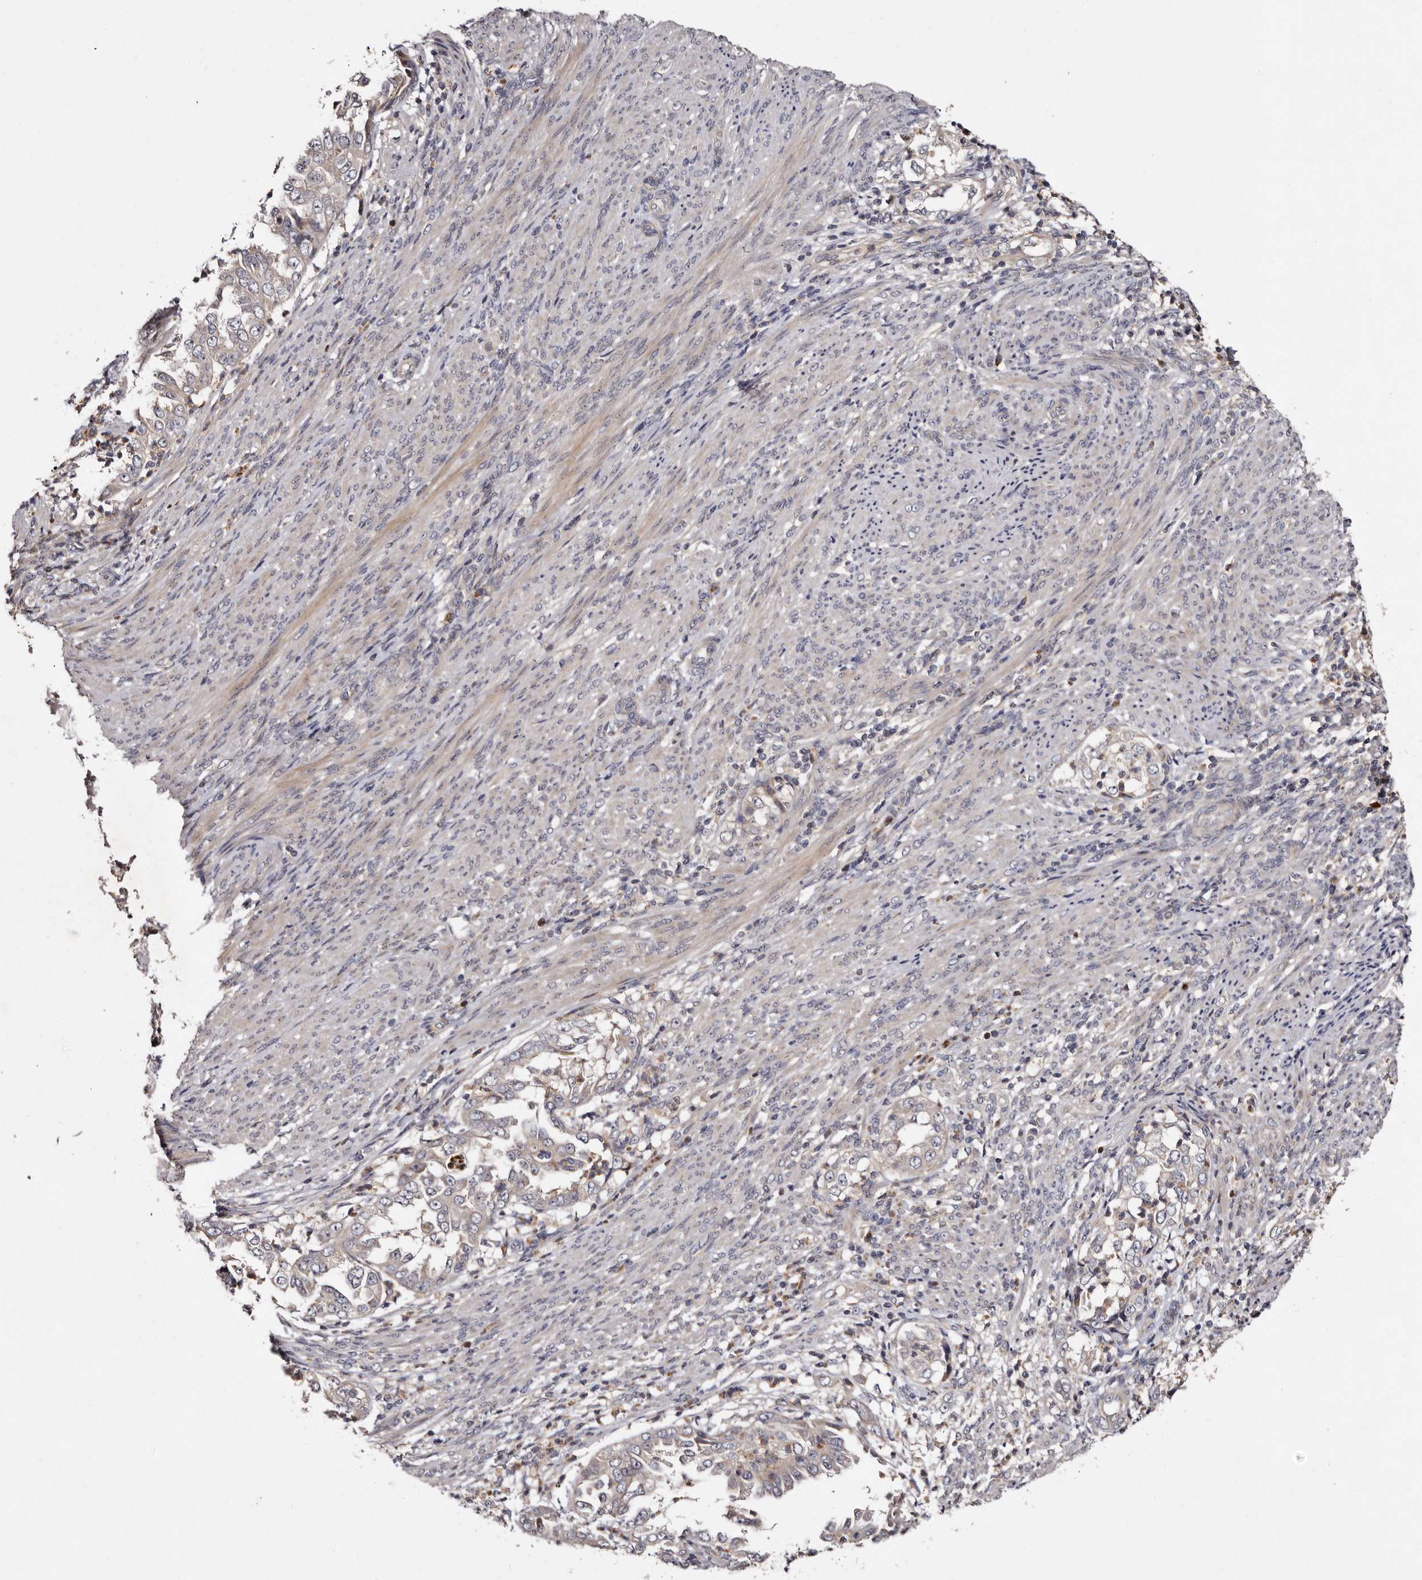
{"staining": {"intensity": "negative", "quantity": "none", "location": "none"}, "tissue": "endometrial cancer", "cell_type": "Tumor cells", "image_type": "cancer", "snomed": [{"axis": "morphology", "description": "Adenocarcinoma, NOS"}, {"axis": "topography", "description": "Endometrium"}], "caption": "DAB (3,3'-diaminobenzidine) immunohistochemical staining of human endometrial cancer (adenocarcinoma) reveals no significant positivity in tumor cells. (Brightfield microscopy of DAB IHC at high magnification).", "gene": "DNPH1", "patient": {"sex": "female", "age": 85}}